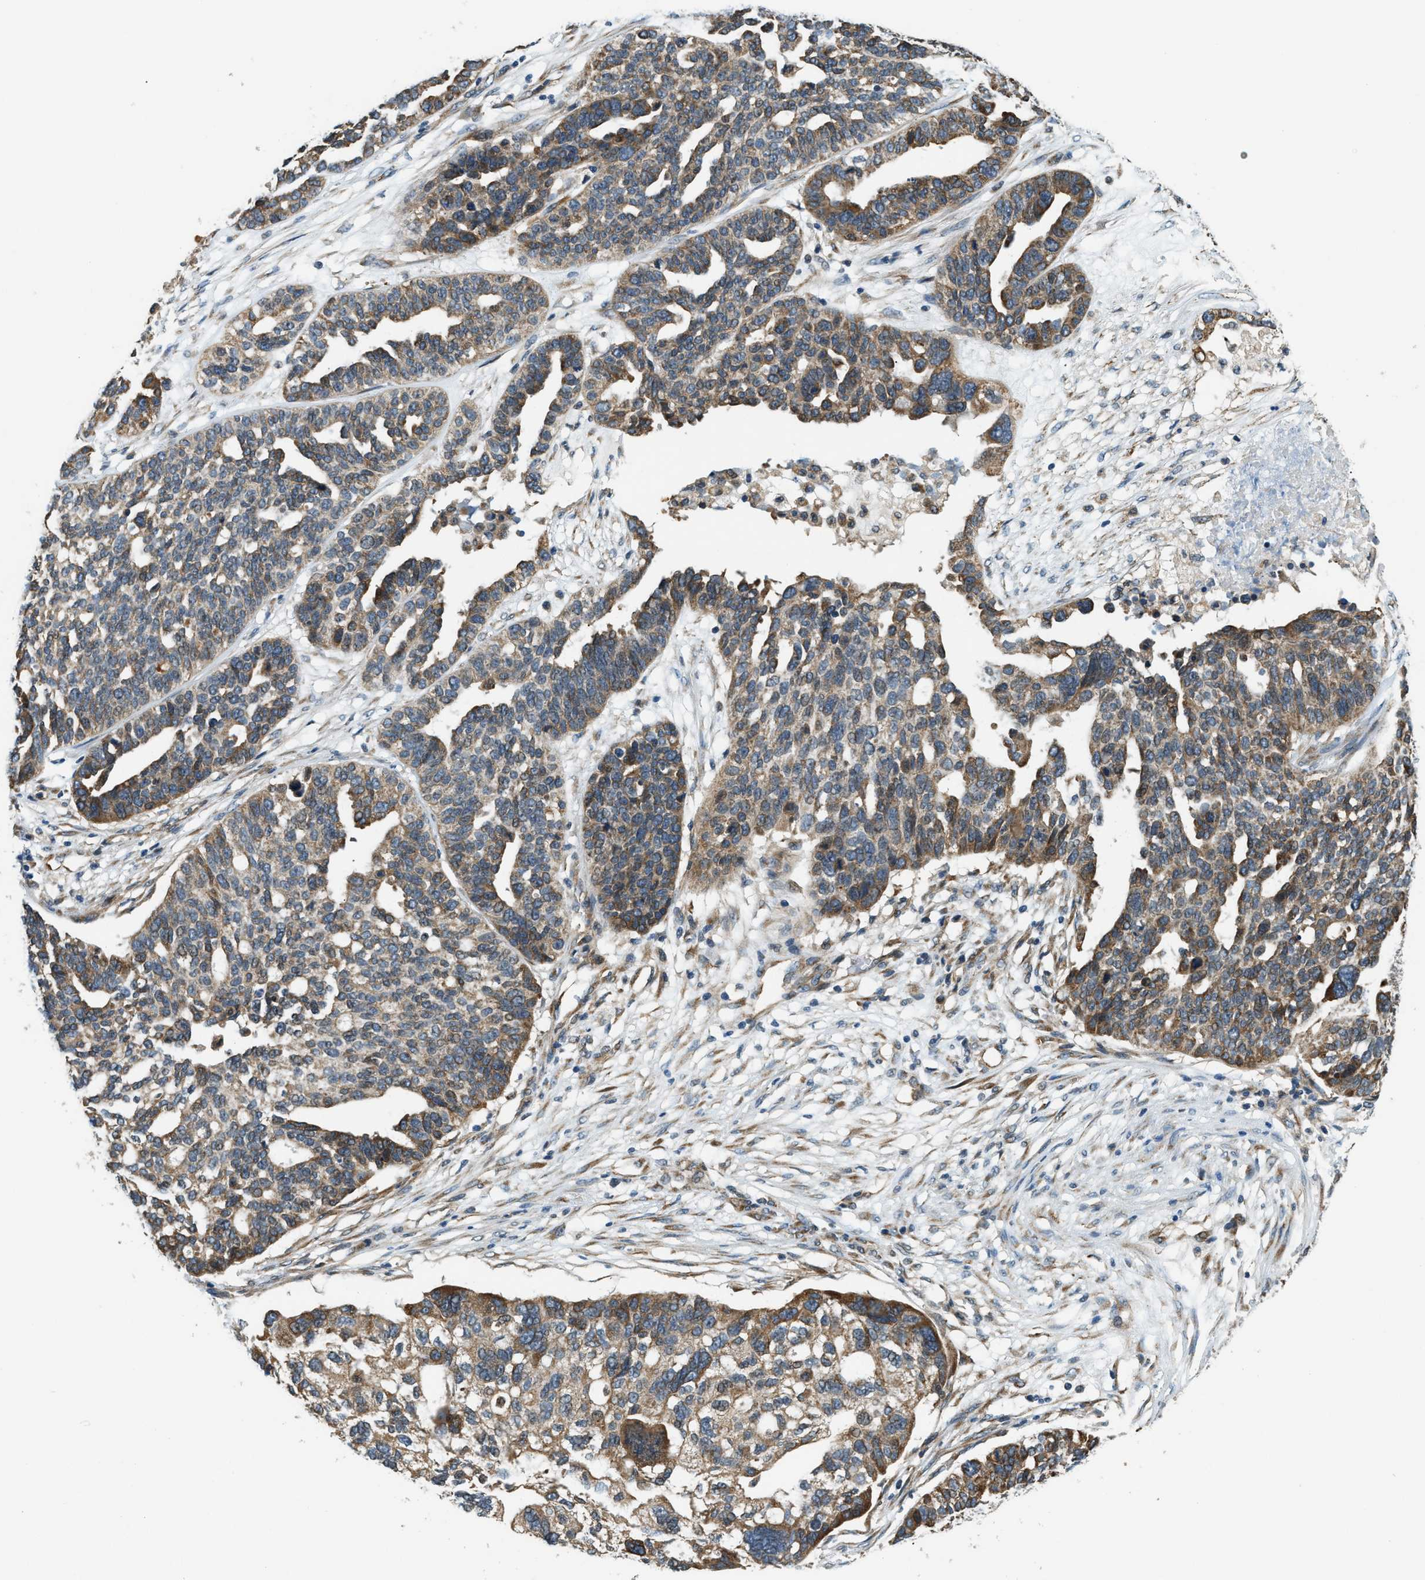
{"staining": {"intensity": "moderate", "quantity": ">75%", "location": "cytoplasmic/membranous"}, "tissue": "ovarian cancer", "cell_type": "Tumor cells", "image_type": "cancer", "snomed": [{"axis": "morphology", "description": "Cystadenocarcinoma, serous, NOS"}, {"axis": "topography", "description": "Ovary"}], "caption": "Immunohistochemical staining of serous cystadenocarcinoma (ovarian) exhibits medium levels of moderate cytoplasmic/membranous positivity in approximately >75% of tumor cells. (DAB (3,3'-diaminobenzidine) IHC, brown staining for protein, blue staining for nuclei).", "gene": "ALOX12", "patient": {"sex": "female", "age": 59}}